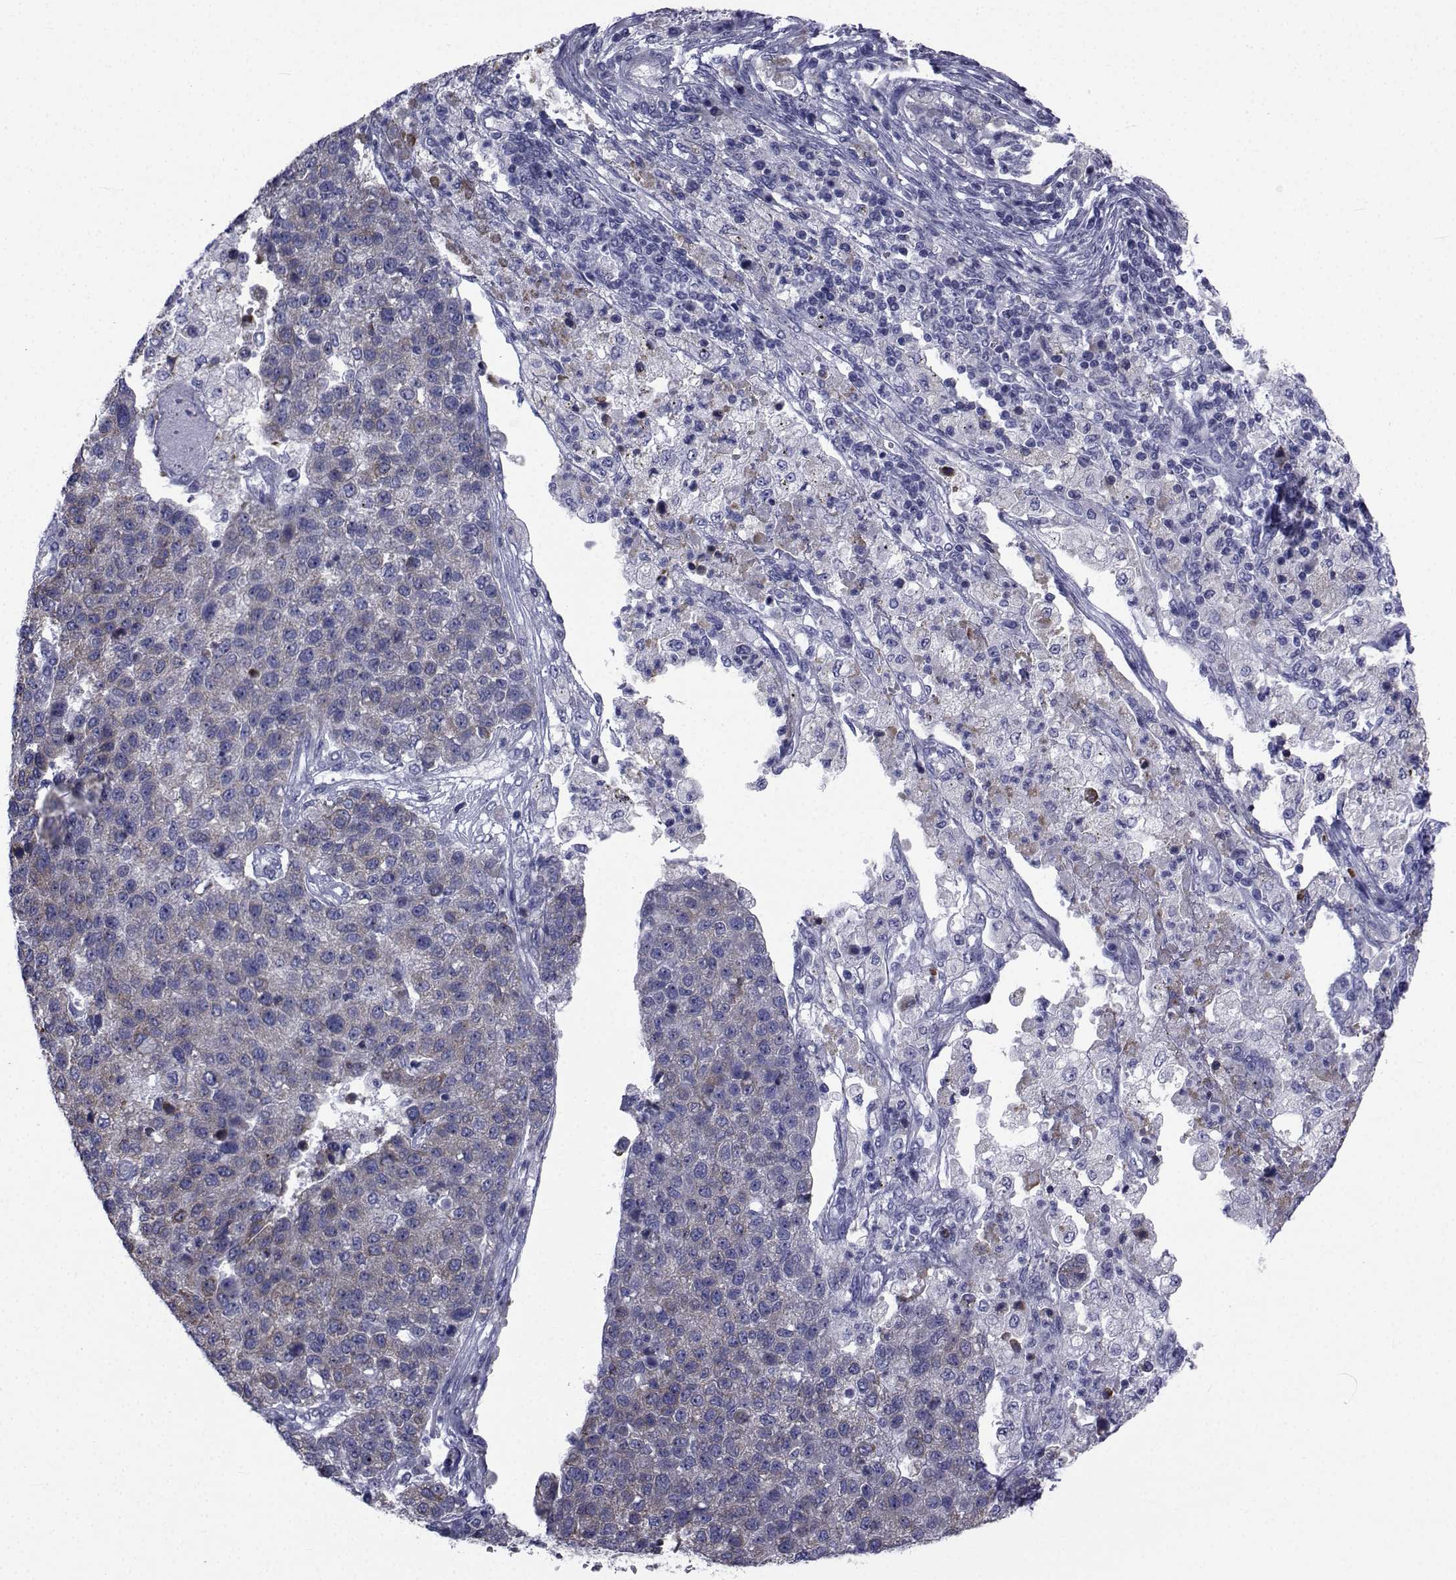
{"staining": {"intensity": "moderate", "quantity": "<25%", "location": "cytoplasmic/membranous"}, "tissue": "pancreatic cancer", "cell_type": "Tumor cells", "image_type": "cancer", "snomed": [{"axis": "morphology", "description": "Adenocarcinoma, NOS"}, {"axis": "topography", "description": "Pancreas"}], "caption": "Immunohistochemistry of human pancreatic cancer displays low levels of moderate cytoplasmic/membranous positivity in about <25% of tumor cells.", "gene": "ROPN1", "patient": {"sex": "female", "age": 61}}